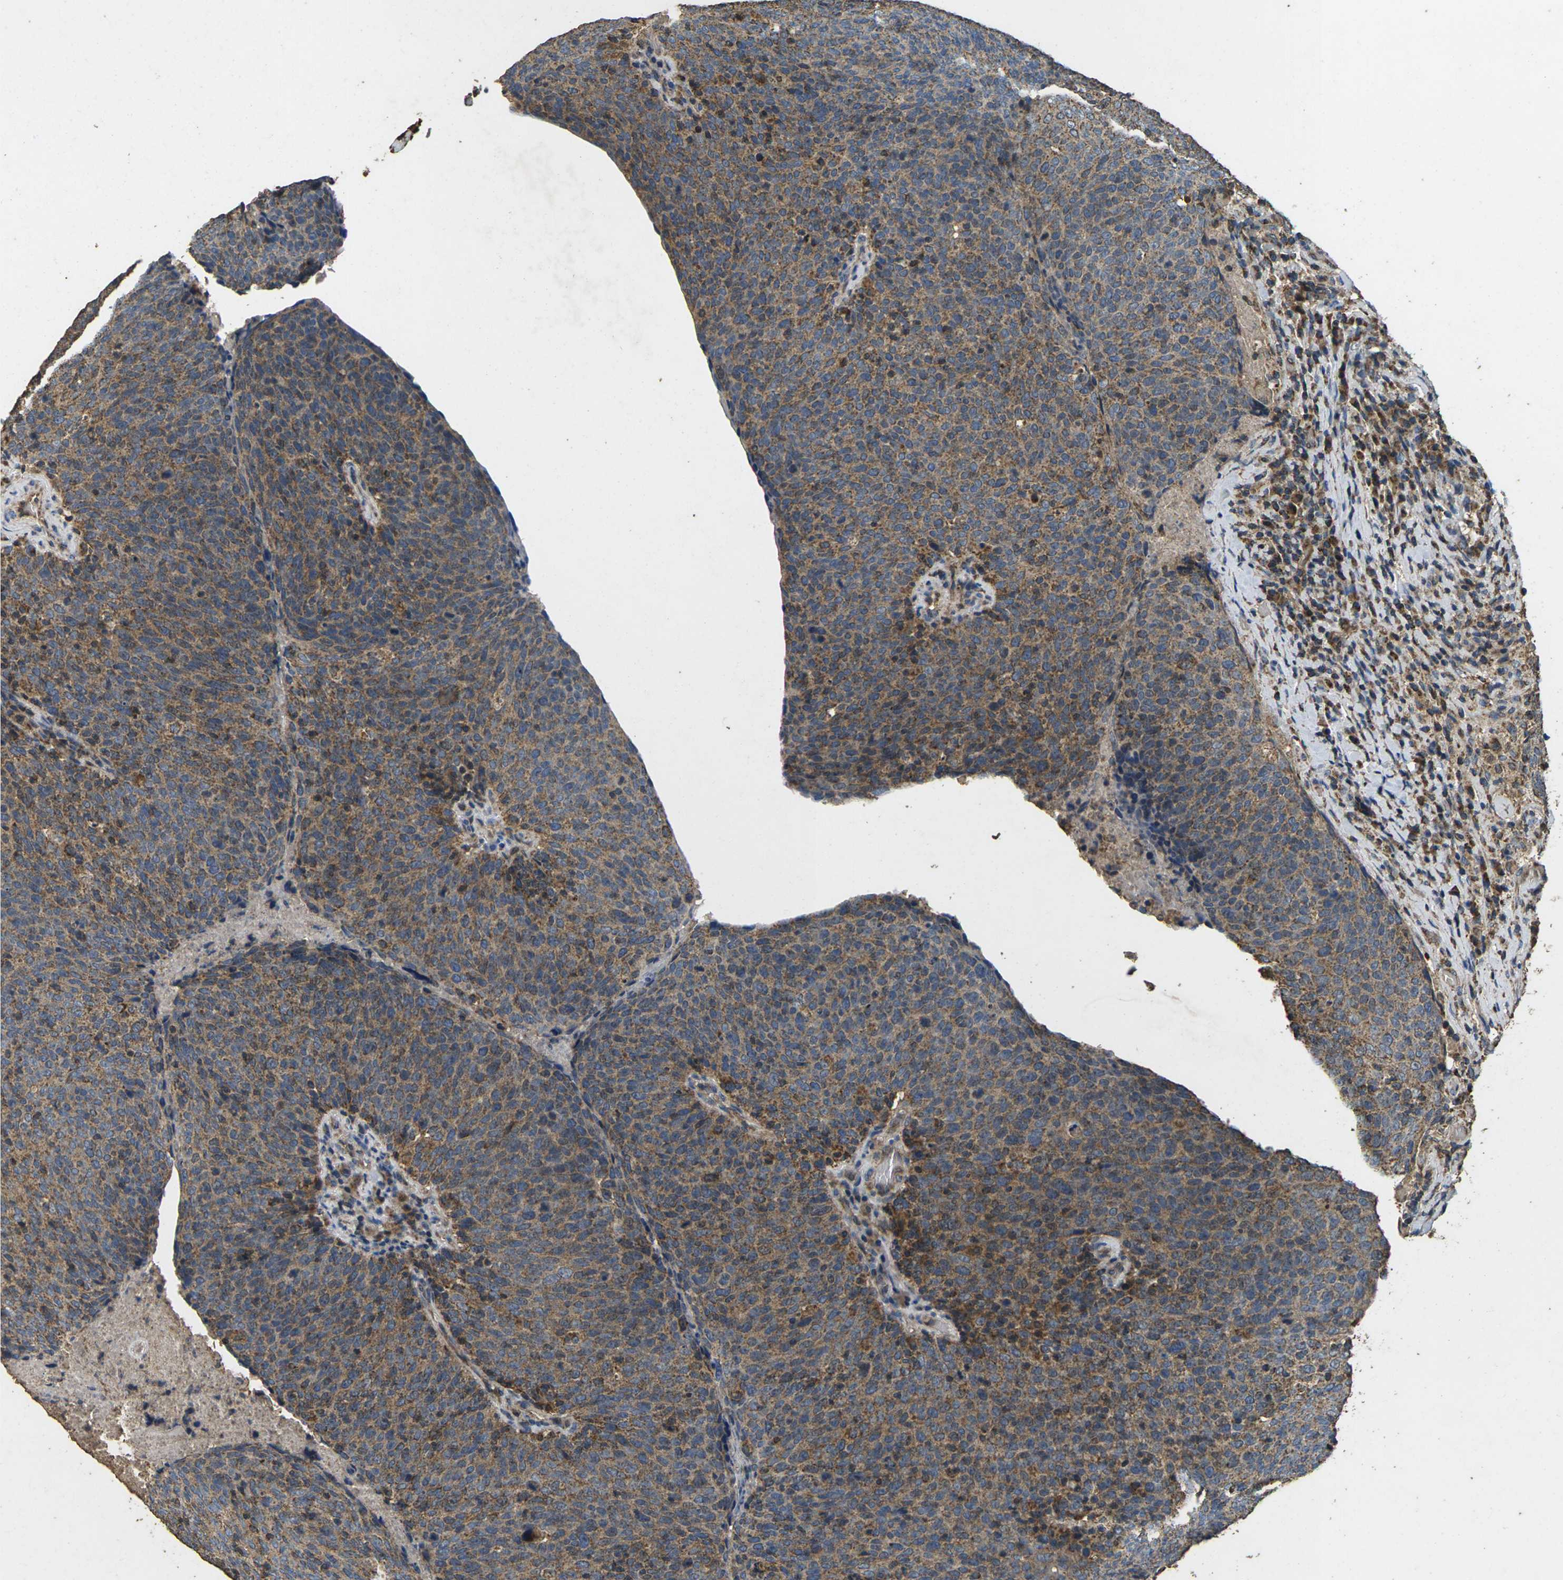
{"staining": {"intensity": "moderate", "quantity": ">75%", "location": "cytoplasmic/membranous"}, "tissue": "head and neck cancer", "cell_type": "Tumor cells", "image_type": "cancer", "snomed": [{"axis": "morphology", "description": "Squamous cell carcinoma, NOS"}, {"axis": "morphology", "description": "Squamous cell carcinoma, metastatic, NOS"}, {"axis": "topography", "description": "Lymph node"}, {"axis": "topography", "description": "Head-Neck"}], "caption": "Metastatic squamous cell carcinoma (head and neck) stained with a protein marker exhibits moderate staining in tumor cells.", "gene": "MAPK11", "patient": {"sex": "male", "age": 62}}